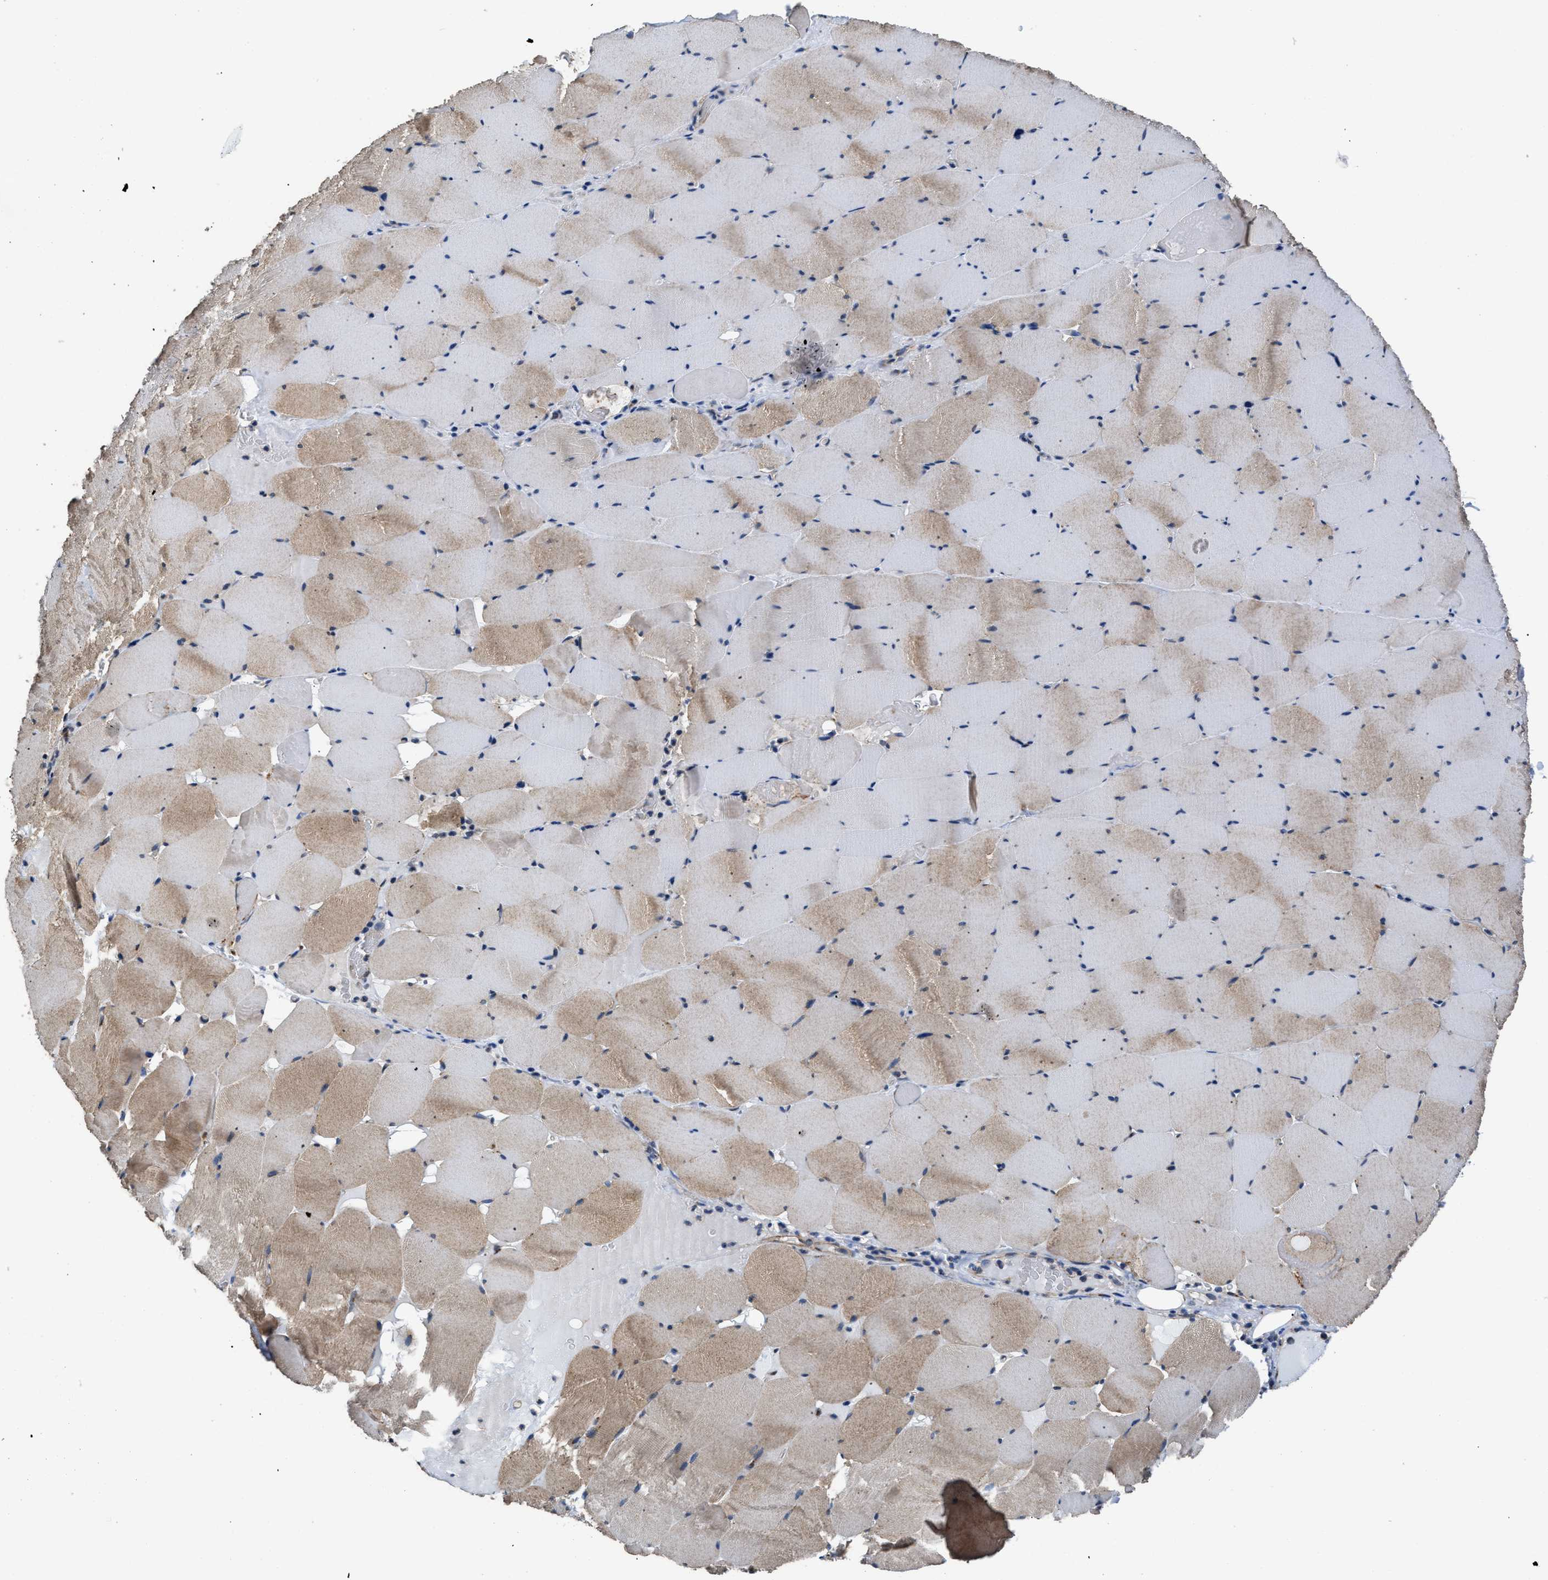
{"staining": {"intensity": "weak", "quantity": ">75%", "location": "cytoplasmic/membranous"}, "tissue": "skeletal muscle", "cell_type": "Myocytes", "image_type": "normal", "snomed": [{"axis": "morphology", "description": "Normal tissue, NOS"}, {"axis": "topography", "description": "Skeletal muscle"}], "caption": "Benign skeletal muscle reveals weak cytoplasmic/membranous expression in approximately >75% of myocytes, visualized by immunohistochemistry.", "gene": "CEP128", "patient": {"sex": "male", "age": 62}}